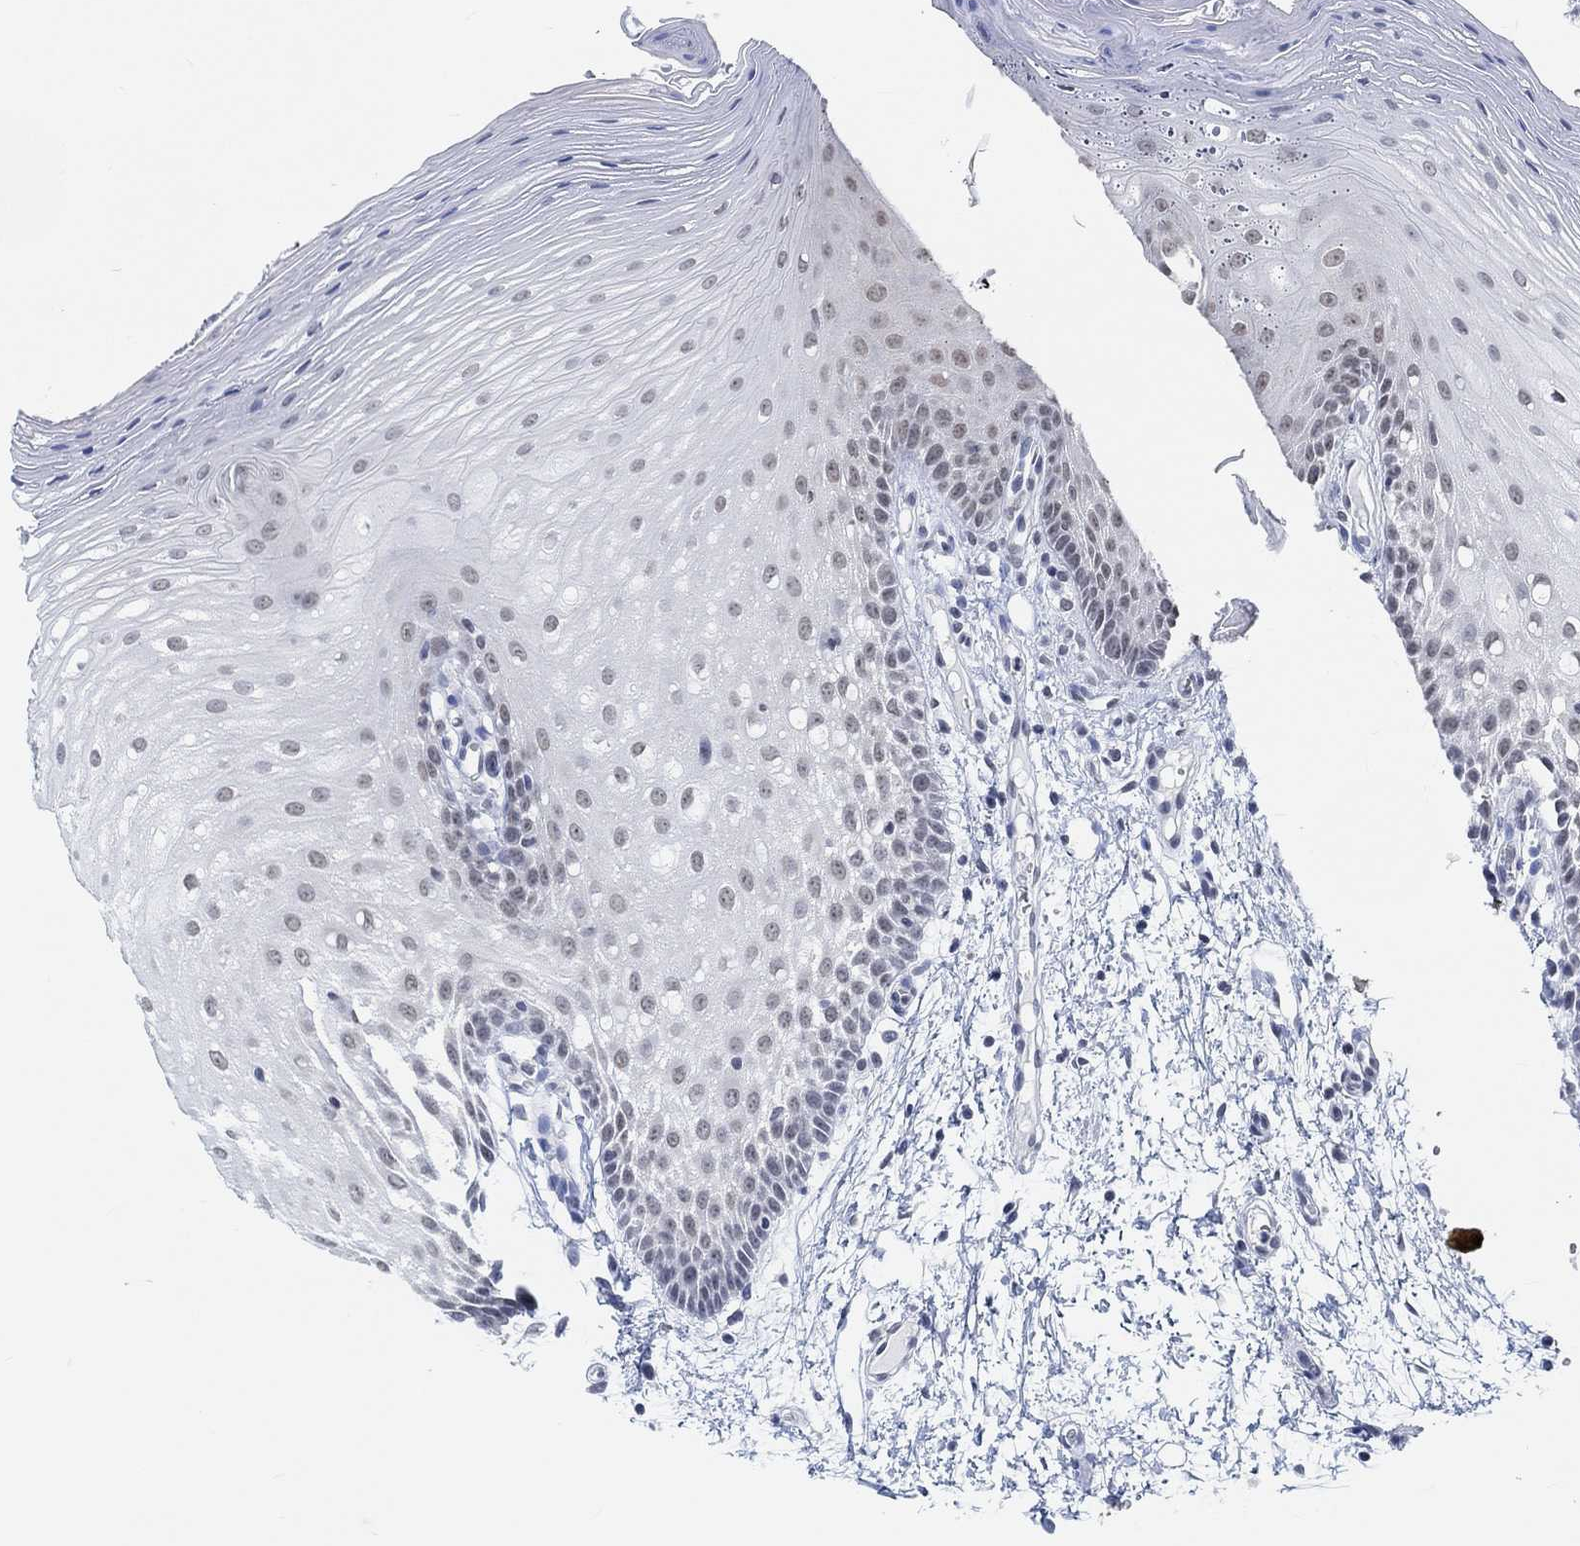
{"staining": {"intensity": "weak", "quantity": "<25%", "location": "nuclear"}, "tissue": "oral mucosa", "cell_type": "Squamous epithelial cells", "image_type": "normal", "snomed": [{"axis": "morphology", "description": "Normal tissue, NOS"}, {"axis": "morphology", "description": "Squamous cell carcinoma, NOS"}, {"axis": "topography", "description": "Oral tissue"}, {"axis": "topography", "description": "Head-Neck"}], "caption": "An IHC photomicrograph of normal oral mucosa is shown. There is no staining in squamous epithelial cells of oral mucosa. Brightfield microscopy of immunohistochemistry (IHC) stained with DAB (brown) and hematoxylin (blue), captured at high magnification.", "gene": "PURG", "patient": {"sex": "male", "age": 69}}